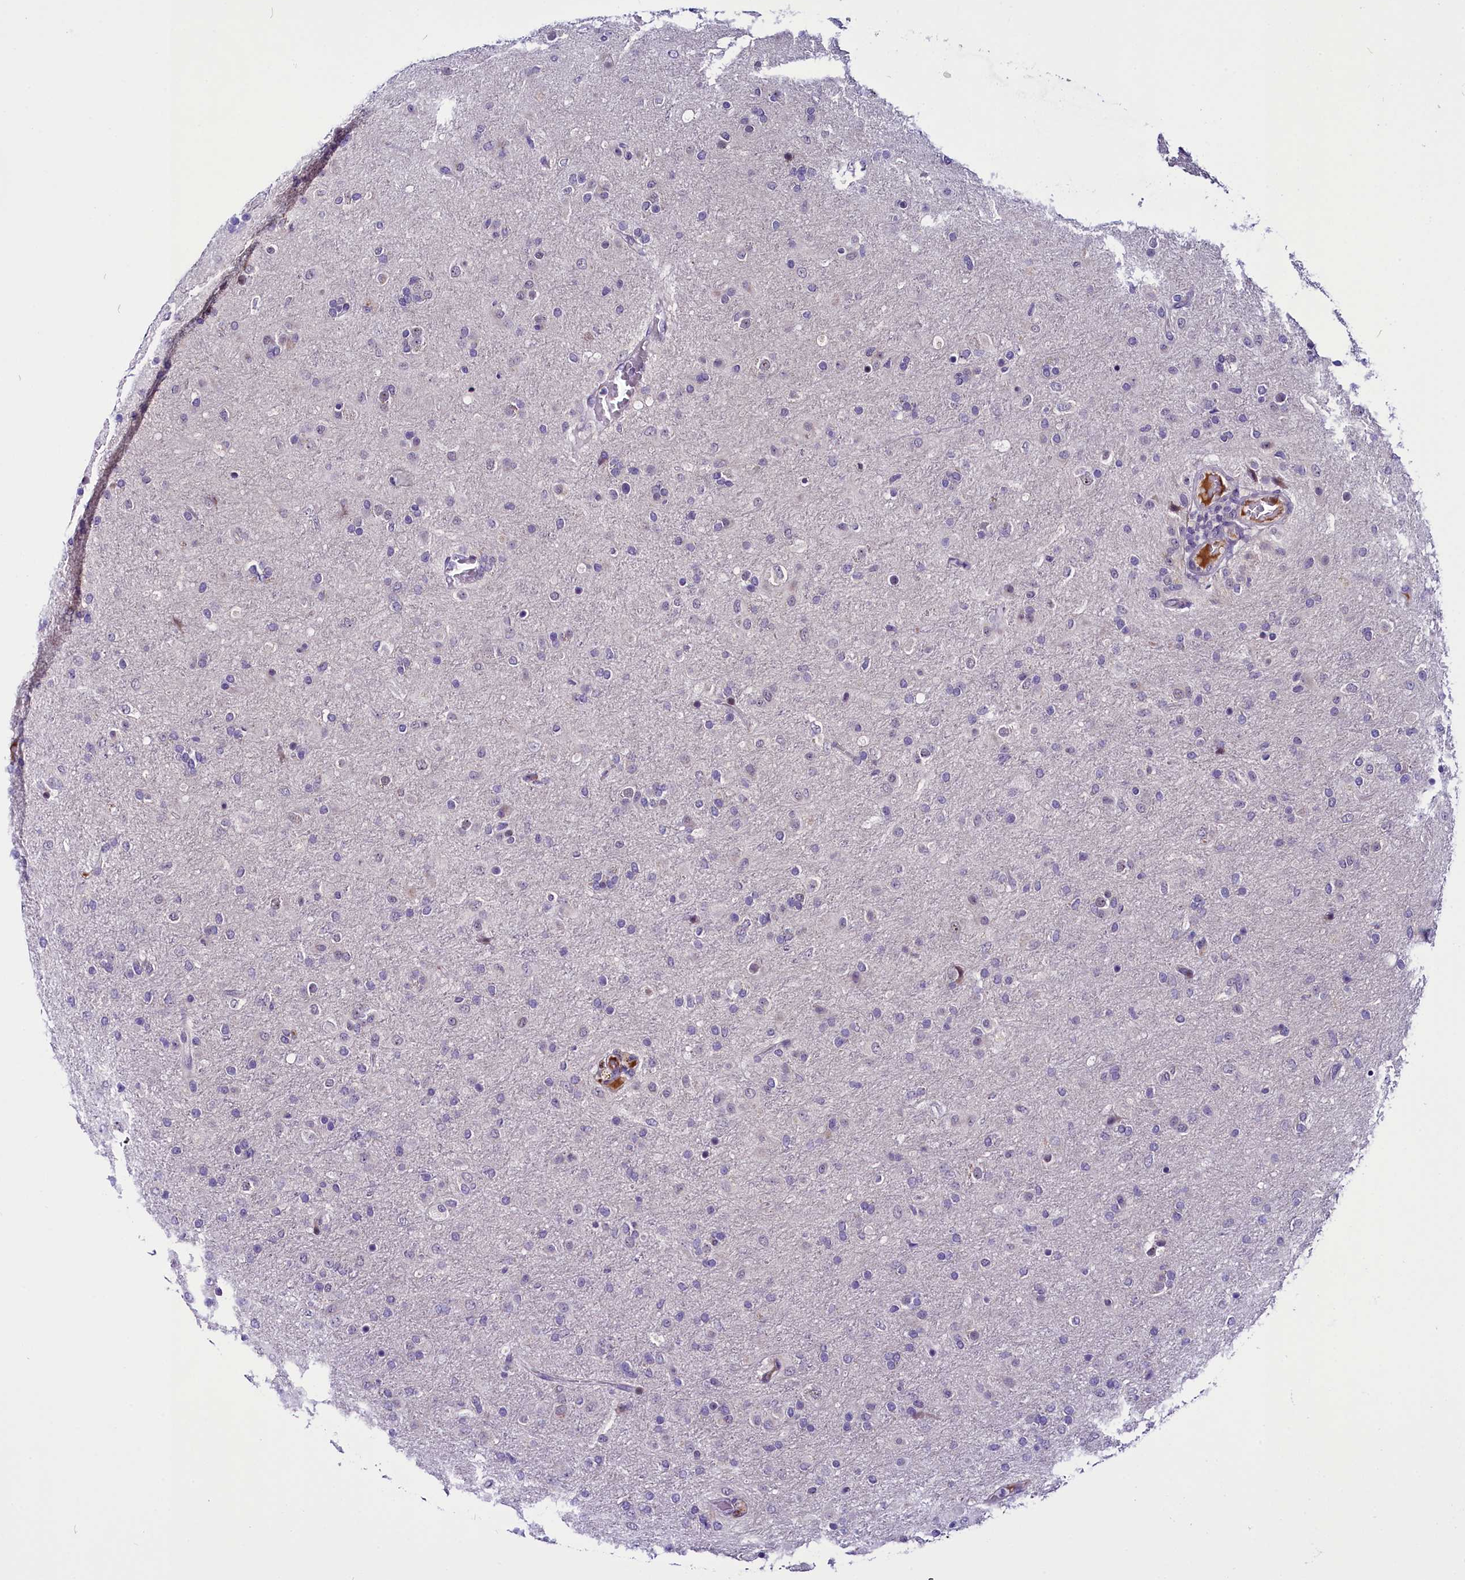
{"staining": {"intensity": "negative", "quantity": "none", "location": "none"}, "tissue": "glioma", "cell_type": "Tumor cells", "image_type": "cancer", "snomed": [{"axis": "morphology", "description": "Glioma, malignant, Low grade"}, {"axis": "topography", "description": "Brain"}], "caption": "The histopathology image reveals no staining of tumor cells in low-grade glioma (malignant).", "gene": "CCDC106", "patient": {"sex": "male", "age": 65}}